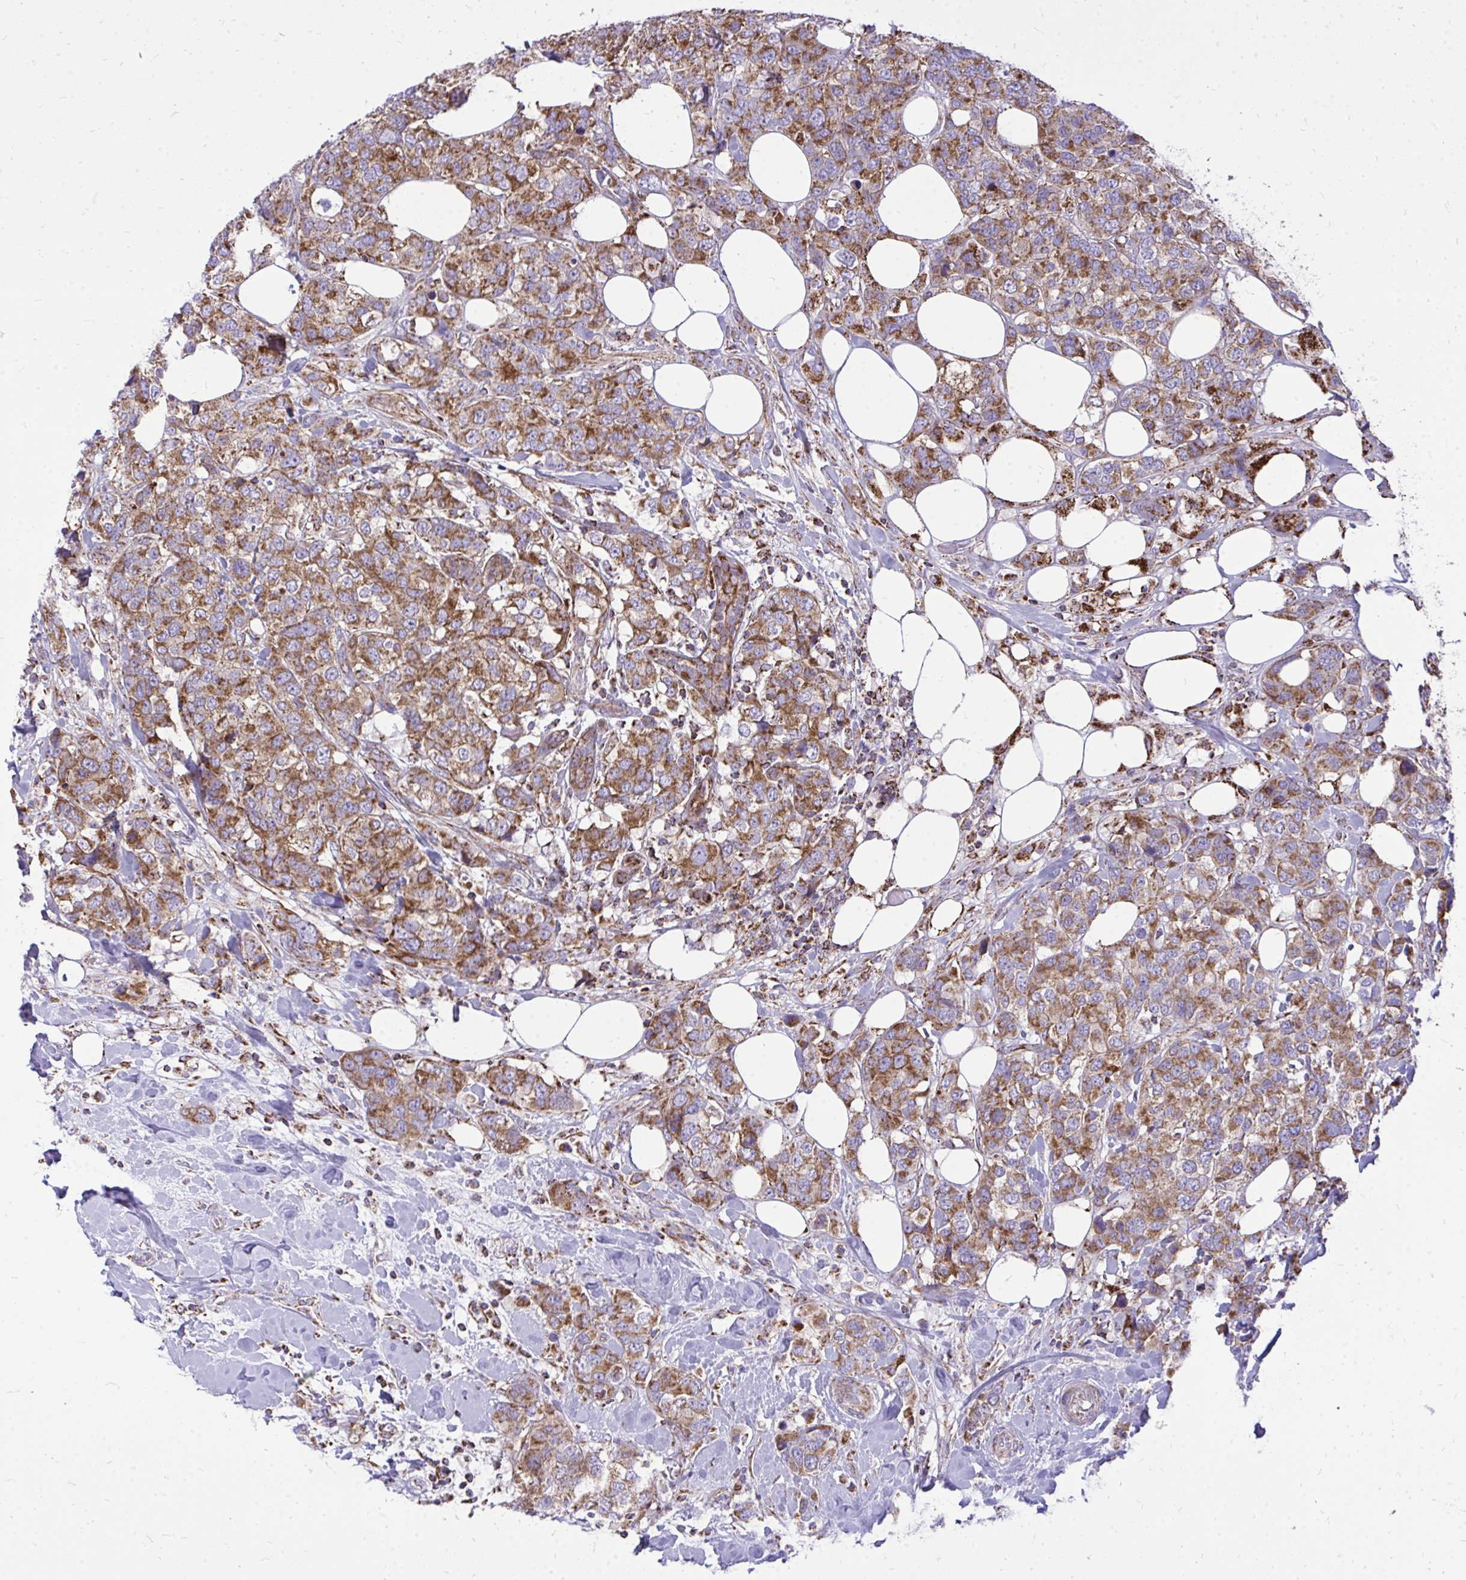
{"staining": {"intensity": "moderate", "quantity": ">75%", "location": "cytoplasmic/membranous"}, "tissue": "breast cancer", "cell_type": "Tumor cells", "image_type": "cancer", "snomed": [{"axis": "morphology", "description": "Lobular carcinoma"}, {"axis": "topography", "description": "Breast"}], "caption": "Immunohistochemical staining of breast cancer reveals medium levels of moderate cytoplasmic/membranous expression in approximately >75% of tumor cells.", "gene": "SPTBN2", "patient": {"sex": "female", "age": 59}}